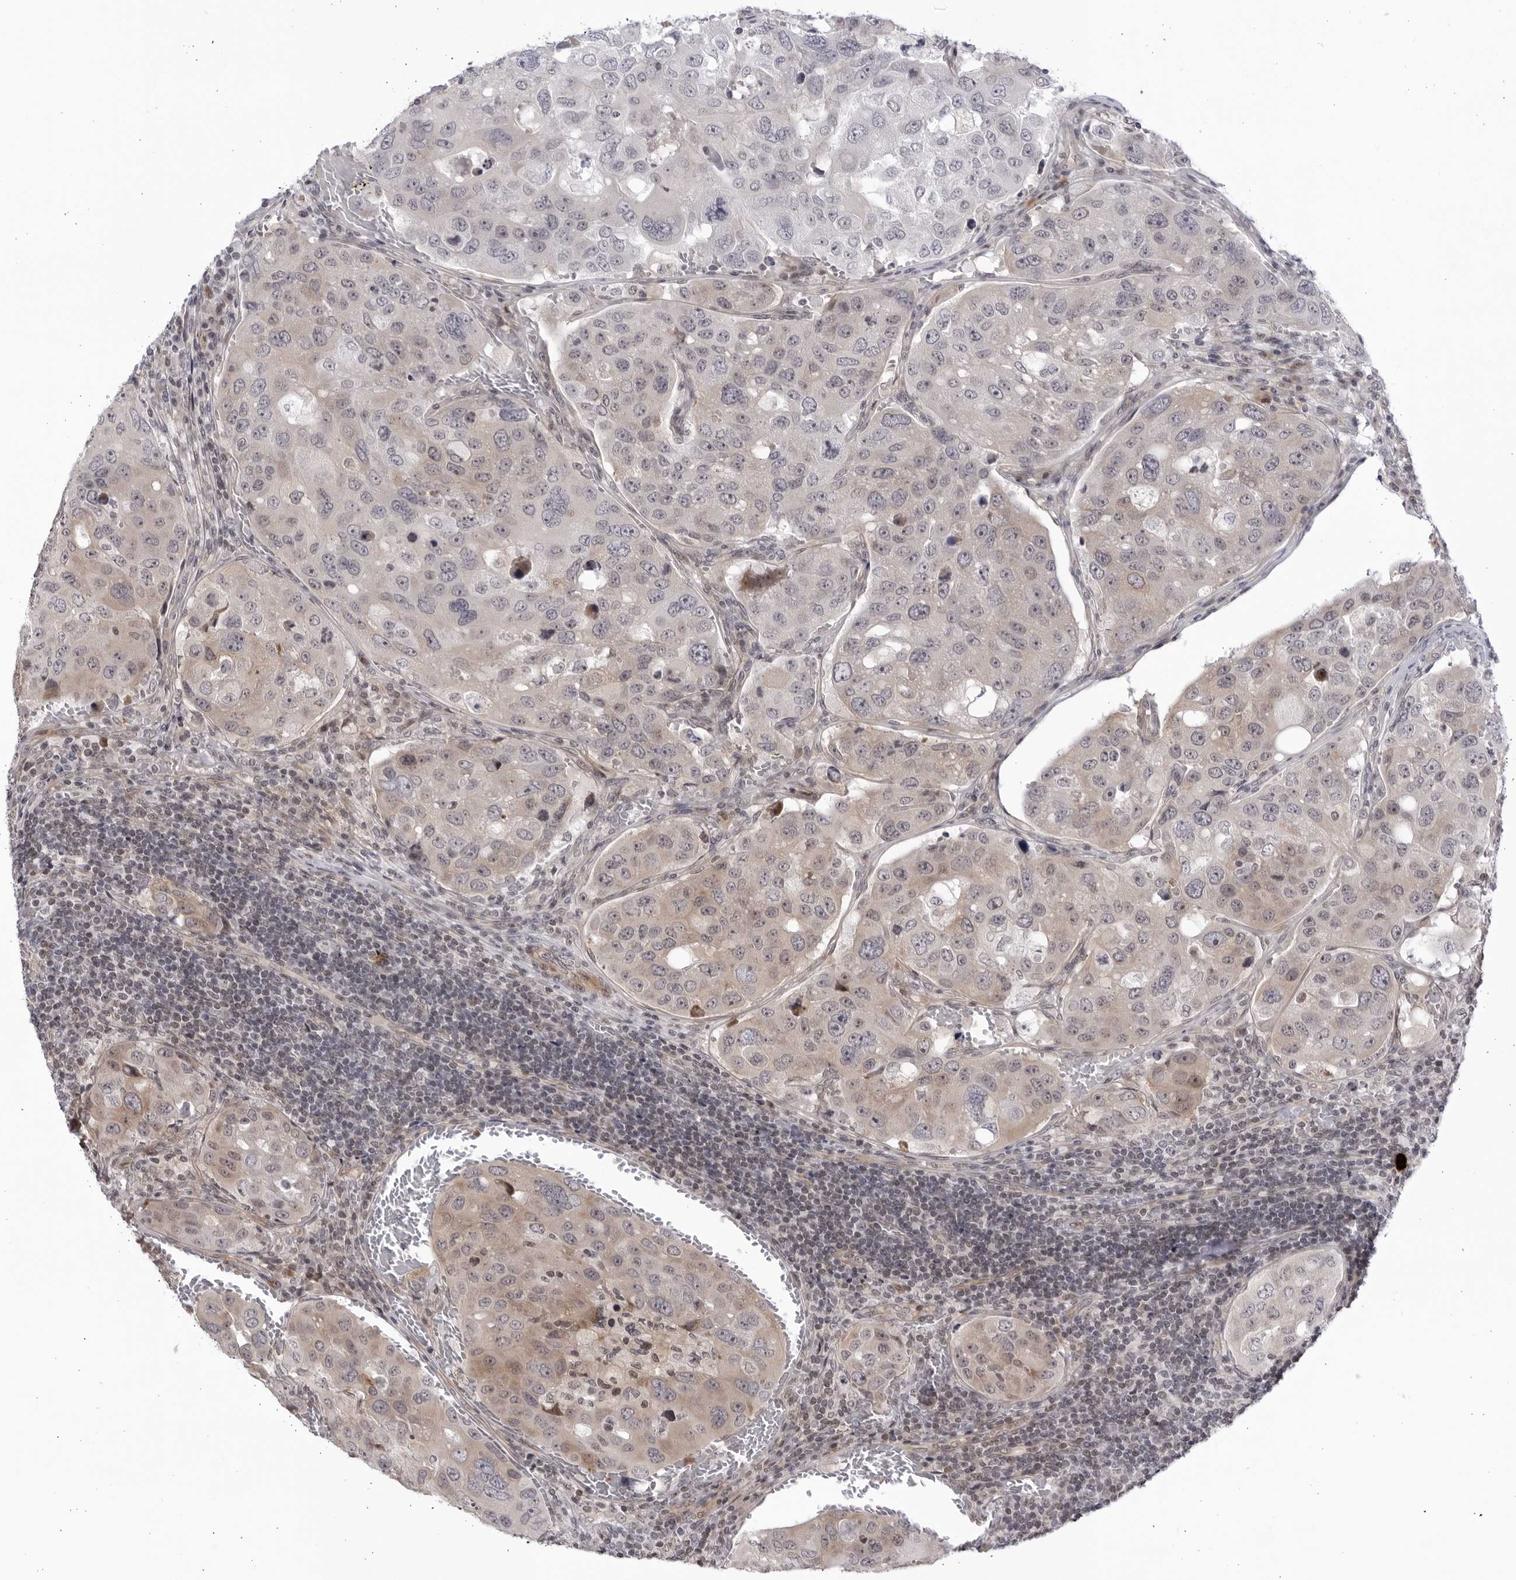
{"staining": {"intensity": "weak", "quantity": "25%-75%", "location": "cytoplasmic/membranous"}, "tissue": "urothelial cancer", "cell_type": "Tumor cells", "image_type": "cancer", "snomed": [{"axis": "morphology", "description": "Urothelial carcinoma, High grade"}, {"axis": "topography", "description": "Lymph node"}, {"axis": "topography", "description": "Urinary bladder"}], "caption": "An immunohistochemistry (IHC) photomicrograph of tumor tissue is shown. Protein staining in brown labels weak cytoplasmic/membranous positivity in high-grade urothelial carcinoma within tumor cells.", "gene": "CNBD1", "patient": {"sex": "male", "age": 51}}